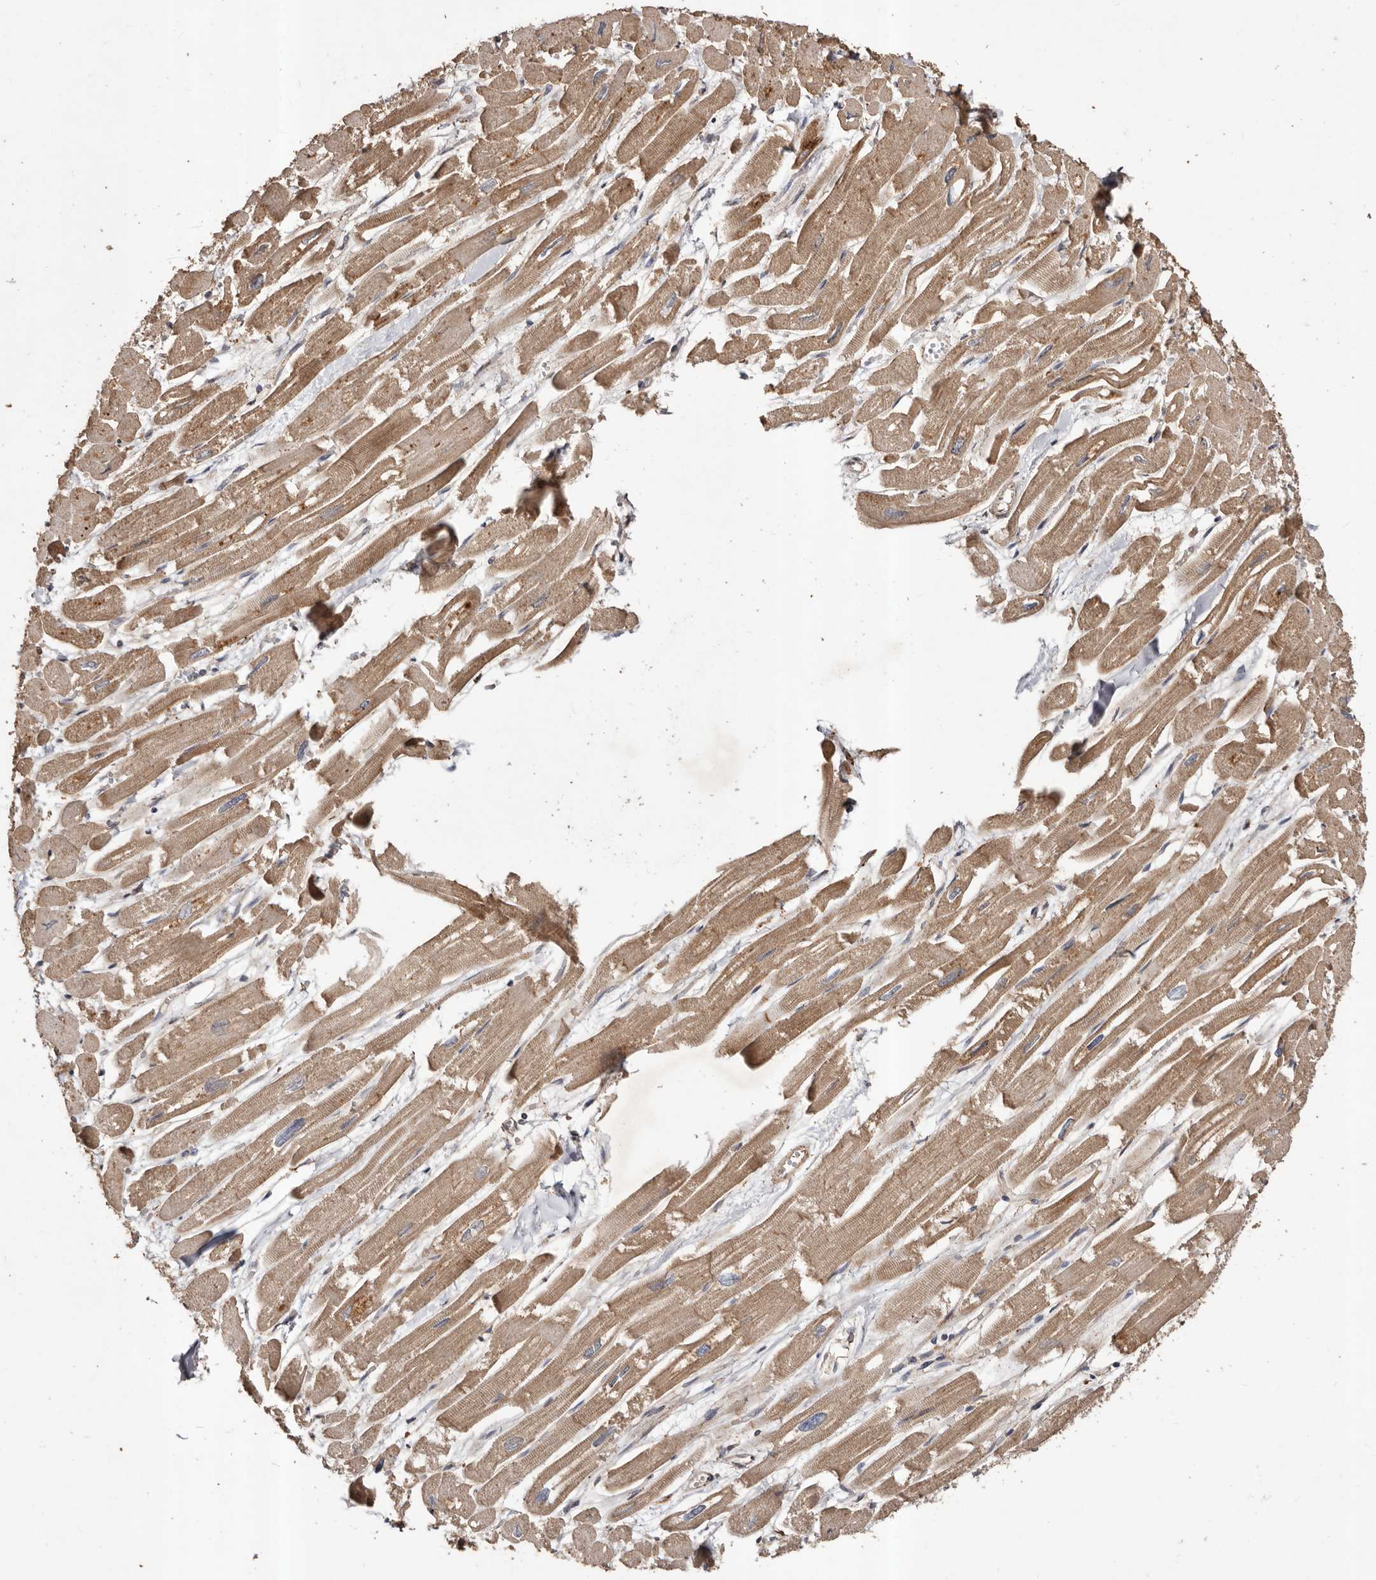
{"staining": {"intensity": "moderate", "quantity": ">75%", "location": "cytoplasmic/membranous"}, "tissue": "heart muscle", "cell_type": "Cardiomyocytes", "image_type": "normal", "snomed": [{"axis": "morphology", "description": "Normal tissue, NOS"}, {"axis": "topography", "description": "Heart"}], "caption": "Immunohistochemistry photomicrograph of normal human heart muscle stained for a protein (brown), which displays medium levels of moderate cytoplasmic/membranous positivity in approximately >75% of cardiomyocytes.", "gene": "STEAP2", "patient": {"sex": "male", "age": 54}}